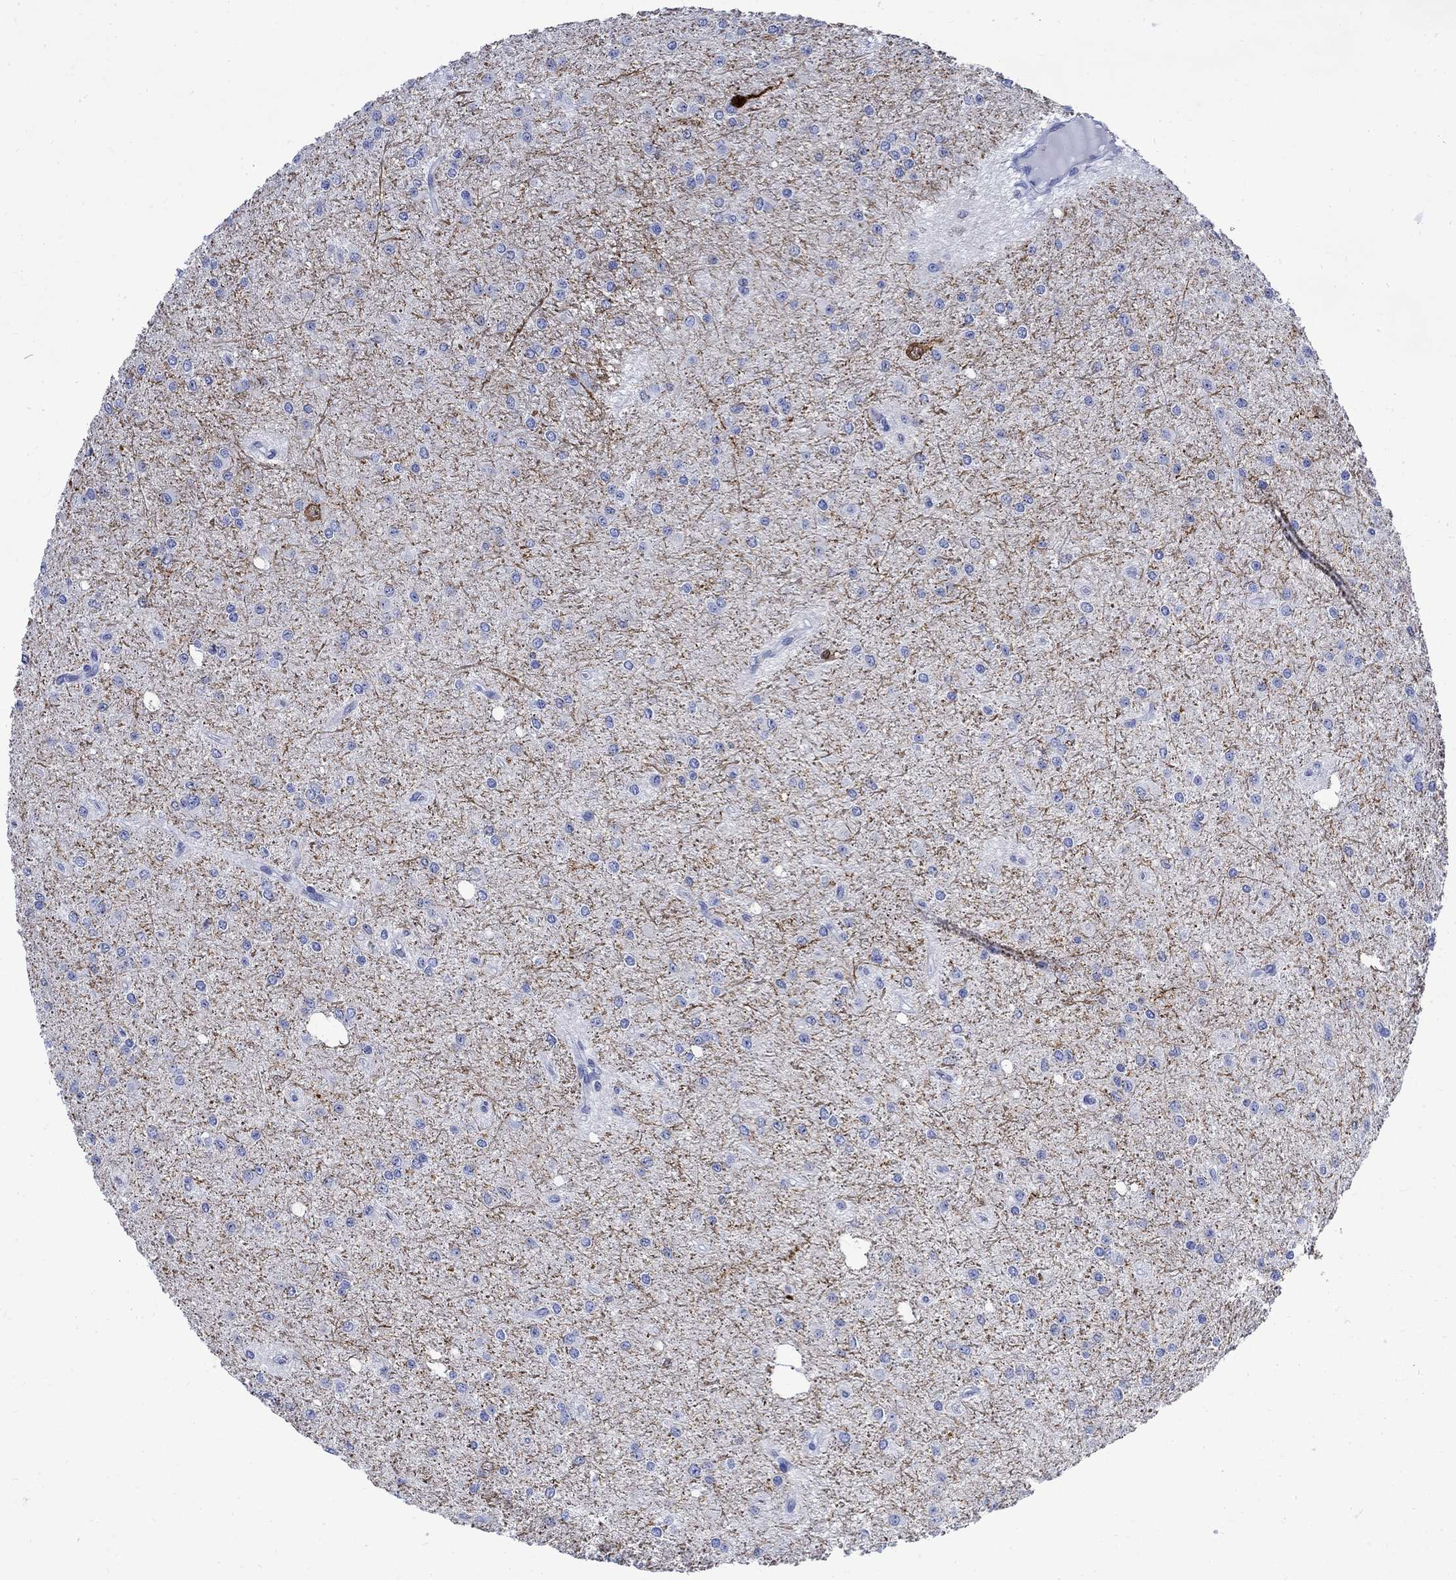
{"staining": {"intensity": "negative", "quantity": "none", "location": "none"}, "tissue": "glioma", "cell_type": "Tumor cells", "image_type": "cancer", "snomed": [{"axis": "morphology", "description": "Glioma, malignant, Low grade"}, {"axis": "topography", "description": "Brain"}], "caption": "Immunohistochemistry of low-grade glioma (malignant) reveals no expression in tumor cells. (Stains: DAB immunohistochemistry (IHC) with hematoxylin counter stain, Microscopy: brightfield microscopy at high magnification).", "gene": "CPLX2", "patient": {"sex": "male", "age": 27}}